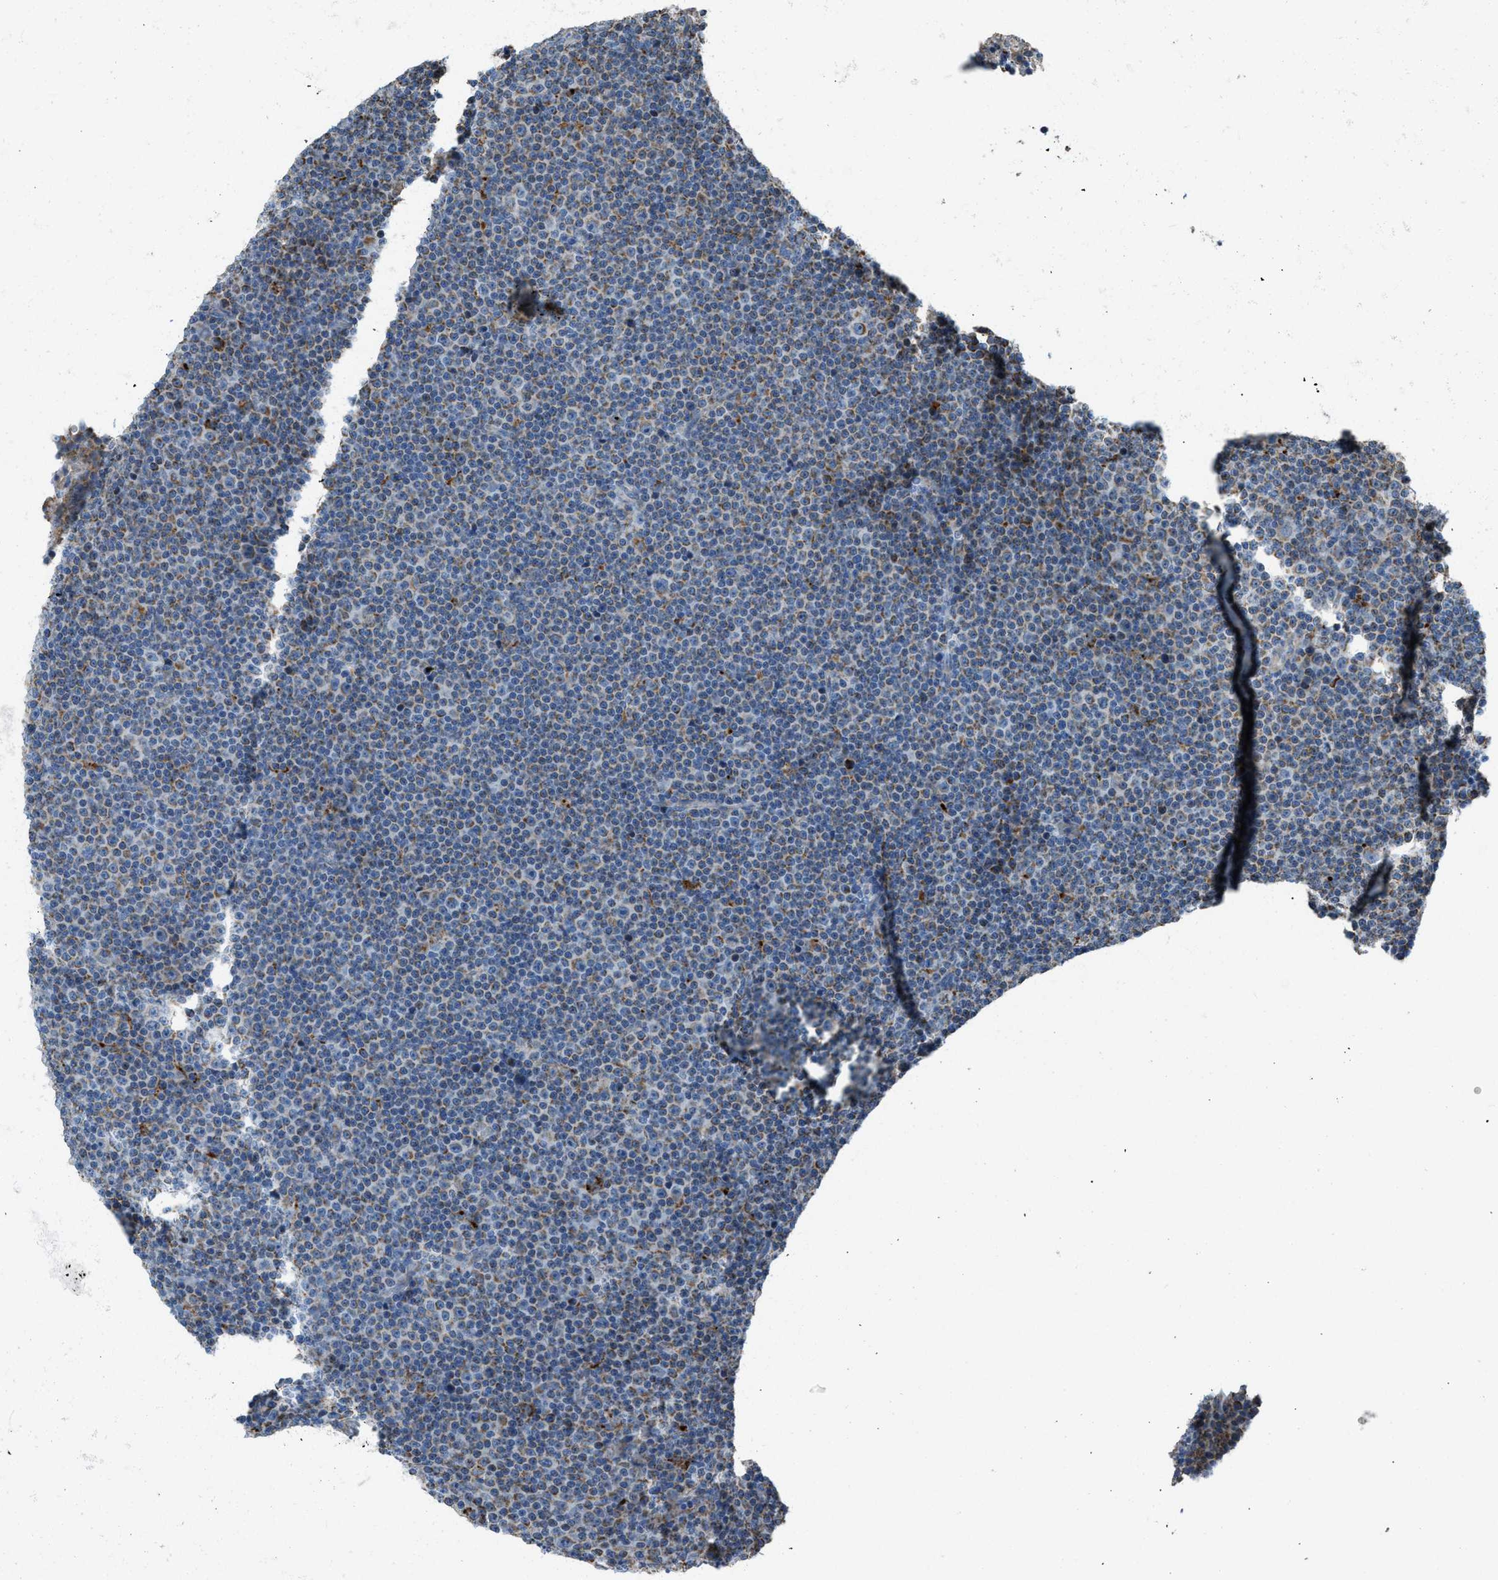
{"staining": {"intensity": "weak", "quantity": ">75%", "location": "cytoplasmic/membranous"}, "tissue": "lymphoma", "cell_type": "Tumor cells", "image_type": "cancer", "snomed": [{"axis": "morphology", "description": "Malignant lymphoma, non-Hodgkin's type, Low grade"}, {"axis": "topography", "description": "Lymph node"}], "caption": "Immunohistochemical staining of human lymphoma demonstrates low levels of weak cytoplasmic/membranous staining in about >75% of tumor cells.", "gene": "SMIM20", "patient": {"sex": "female", "age": 67}}